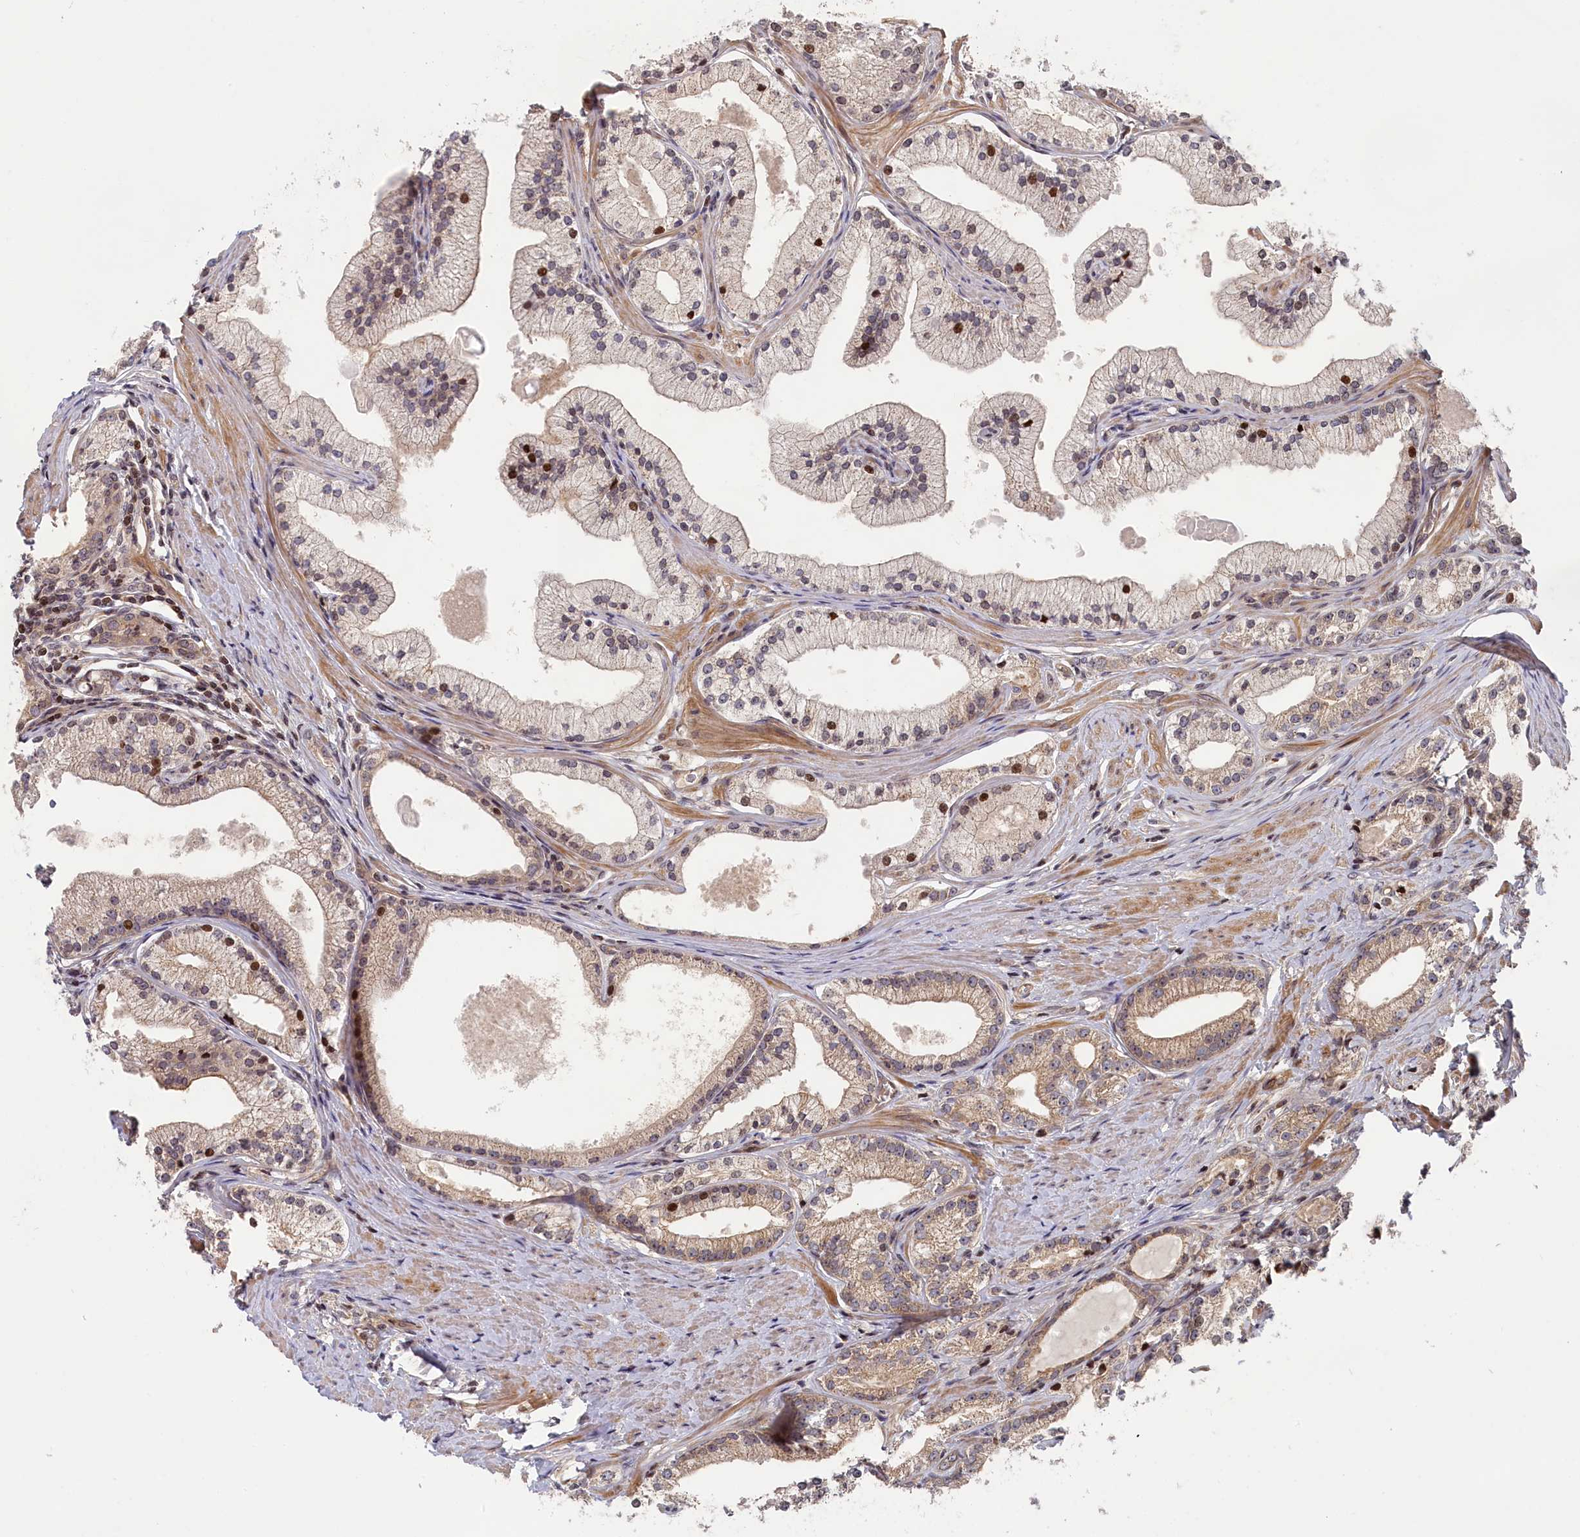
{"staining": {"intensity": "weak", "quantity": ">75%", "location": "cytoplasmic/membranous"}, "tissue": "prostate cancer", "cell_type": "Tumor cells", "image_type": "cancer", "snomed": [{"axis": "morphology", "description": "Adenocarcinoma, Low grade"}, {"axis": "topography", "description": "Prostate"}], "caption": "Prostate cancer (adenocarcinoma (low-grade)) tissue exhibits weak cytoplasmic/membranous positivity in about >75% of tumor cells", "gene": "CEP44", "patient": {"sex": "male", "age": 57}}